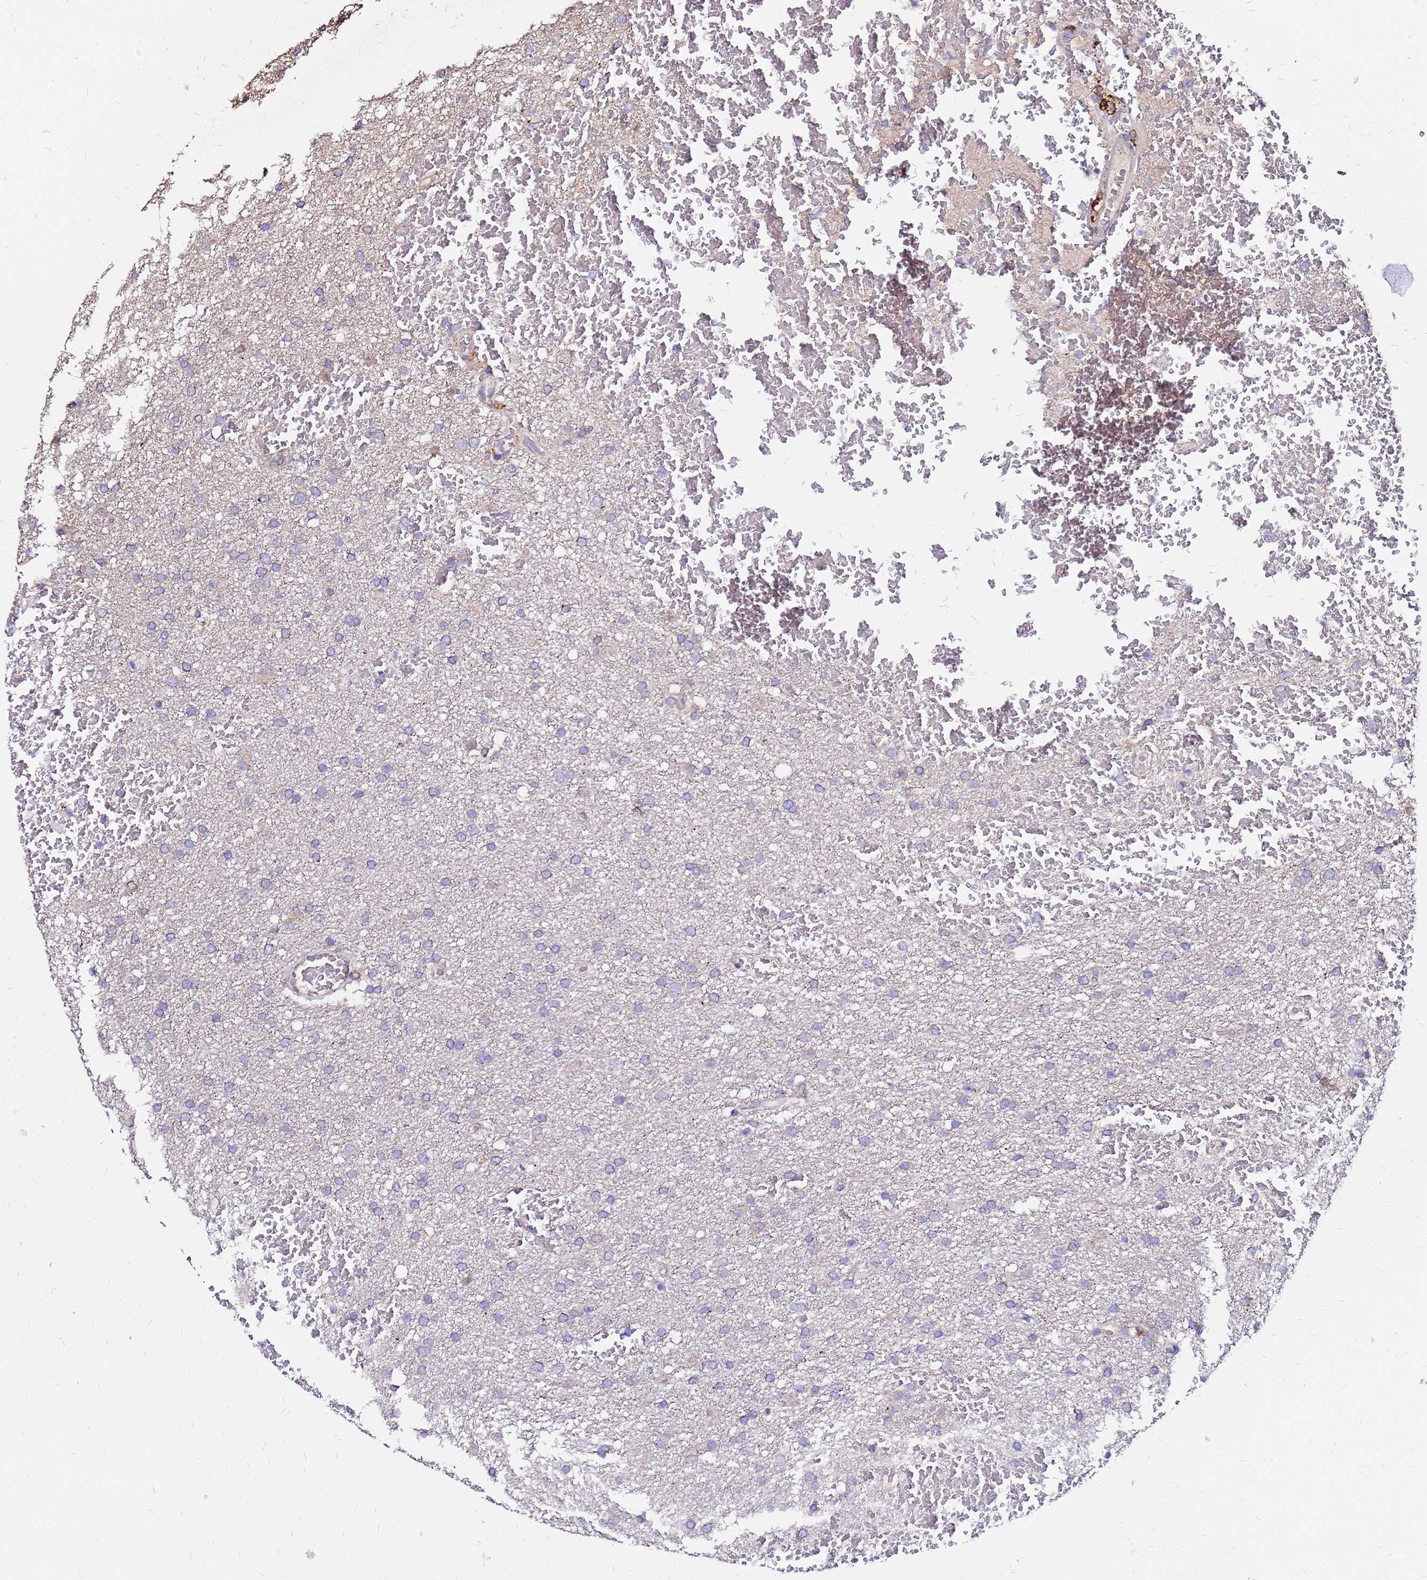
{"staining": {"intensity": "negative", "quantity": "none", "location": "none"}, "tissue": "glioma", "cell_type": "Tumor cells", "image_type": "cancer", "snomed": [{"axis": "morphology", "description": "Glioma, malignant, High grade"}, {"axis": "topography", "description": "Cerebral cortex"}], "caption": "Immunohistochemistry (IHC) micrograph of neoplastic tissue: malignant high-grade glioma stained with DAB displays no significant protein expression in tumor cells.", "gene": "ARHGEF5", "patient": {"sex": "female", "age": 36}}